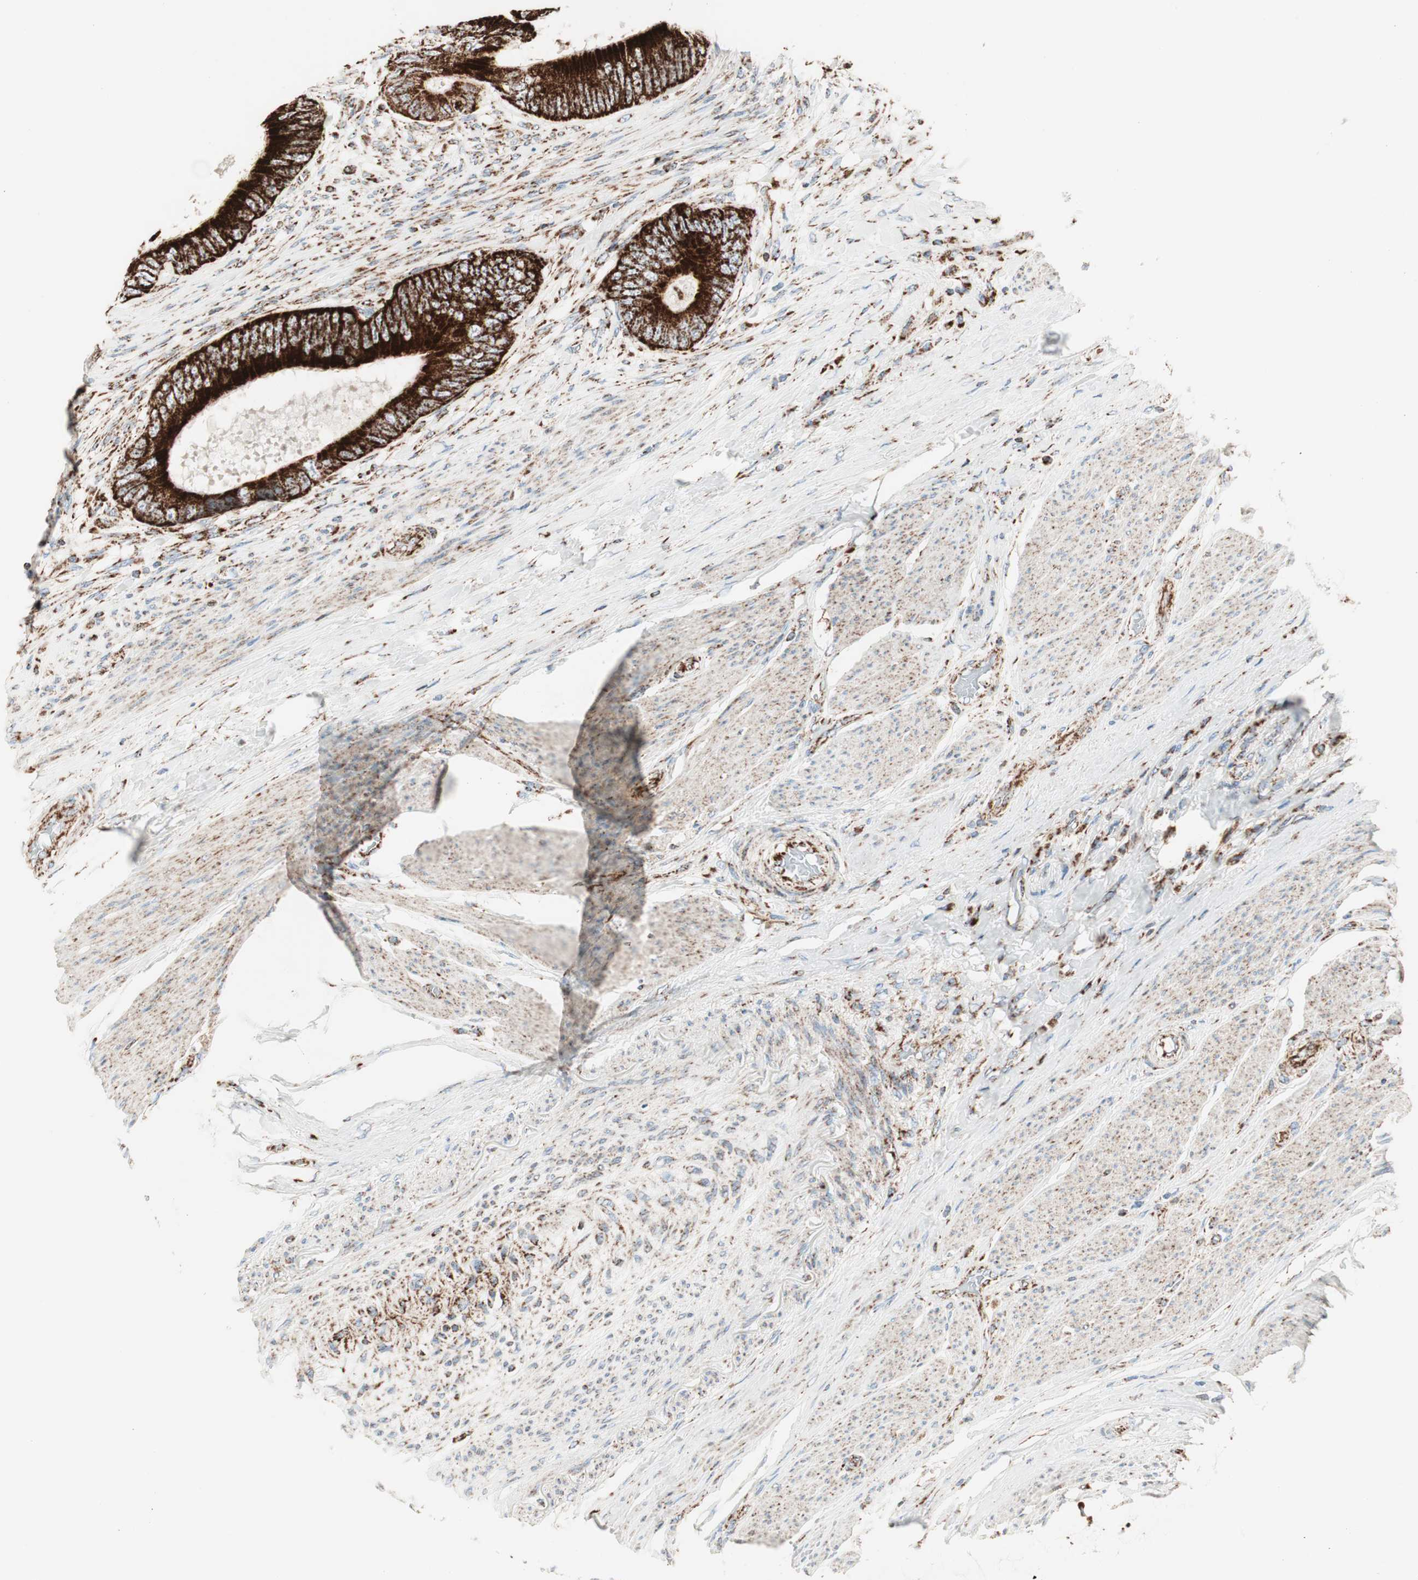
{"staining": {"intensity": "strong", "quantity": ">75%", "location": "cytoplasmic/membranous"}, "tissue": "colorectal cancer", "cell_type": "Tumor cells", "image_type": "cancer", "snomed": [{"axis": "morphology", "description": "Adenocarcinoma, NOS"}, {"axis": "topography", "description": "Rectum"}], "caption": "High-power microscopy captured an immunohistochemistry image of colorectal adenocarcinoma, revealing strong cytoplasmic/membranous expression in about >75% of tumor cells. The staining was performed using DAB to visualize the protein expression in brown, while the nuclei were stained in blue with hematoxylin (Magnification: 20x).", "gene": "TOMM20", "patient": {"sex": "female", "age": 77}}